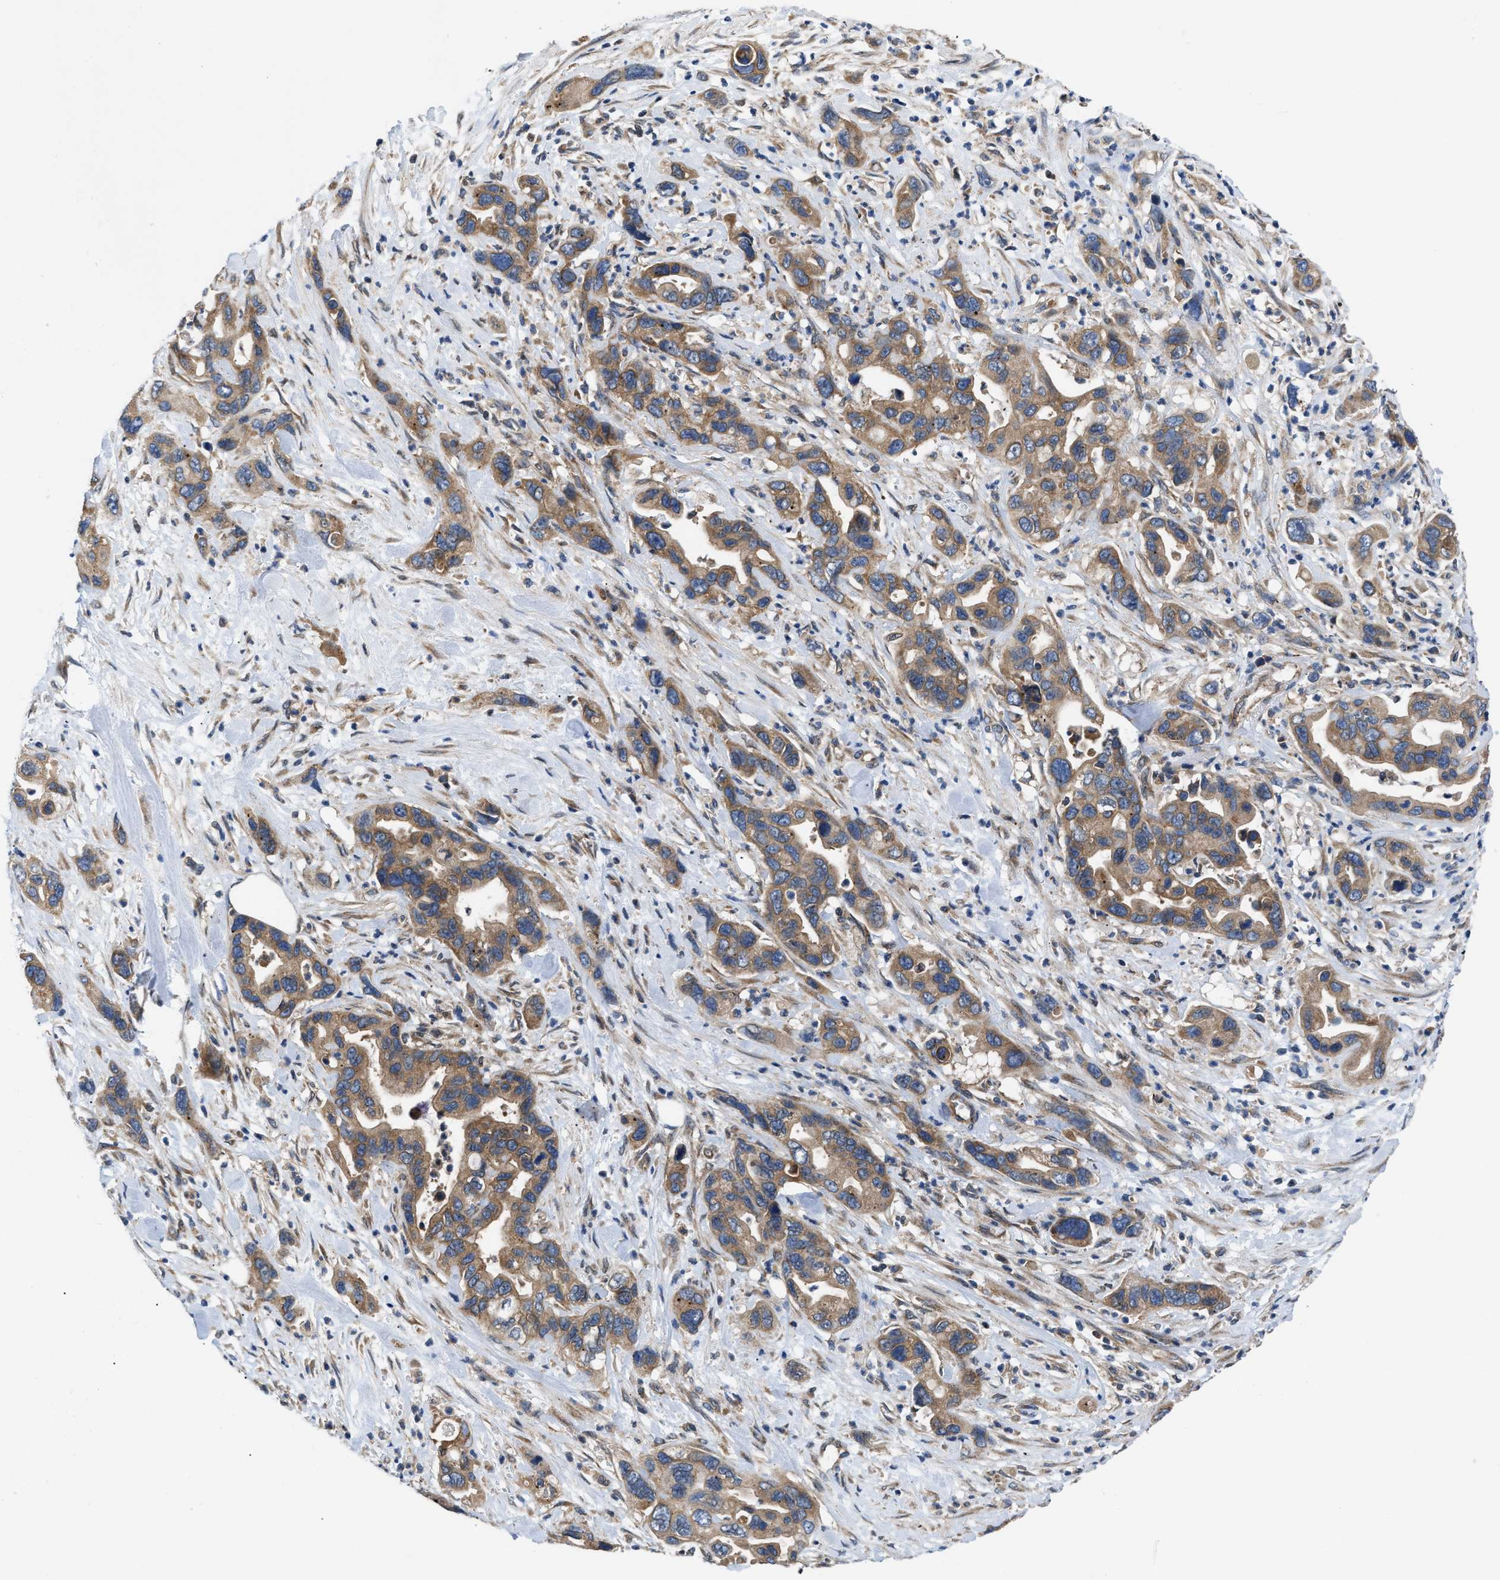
{"staining": {"intensity": "moderate", "quantity": ">75%", "location": "cytoplasmic/membranous"}, "tissue": "pancreatic cancer", "cell_type": "Tumor cells", "image_type": "cancer", "snomed": [{"axis": "morphology", "description": "Adenocarcinoma, NOS"}, {"axis": "topography", "description": "Pancreas"}], "caption": "This is an image of immunohistochemistry (IHC) staining of adenocarcinoma (pancreatic), which shows moderate staining in the cytoplasmic/membranous of tumor cells.", "gene": "CEP128", "patient": {"sex": "female", "age": 70}}